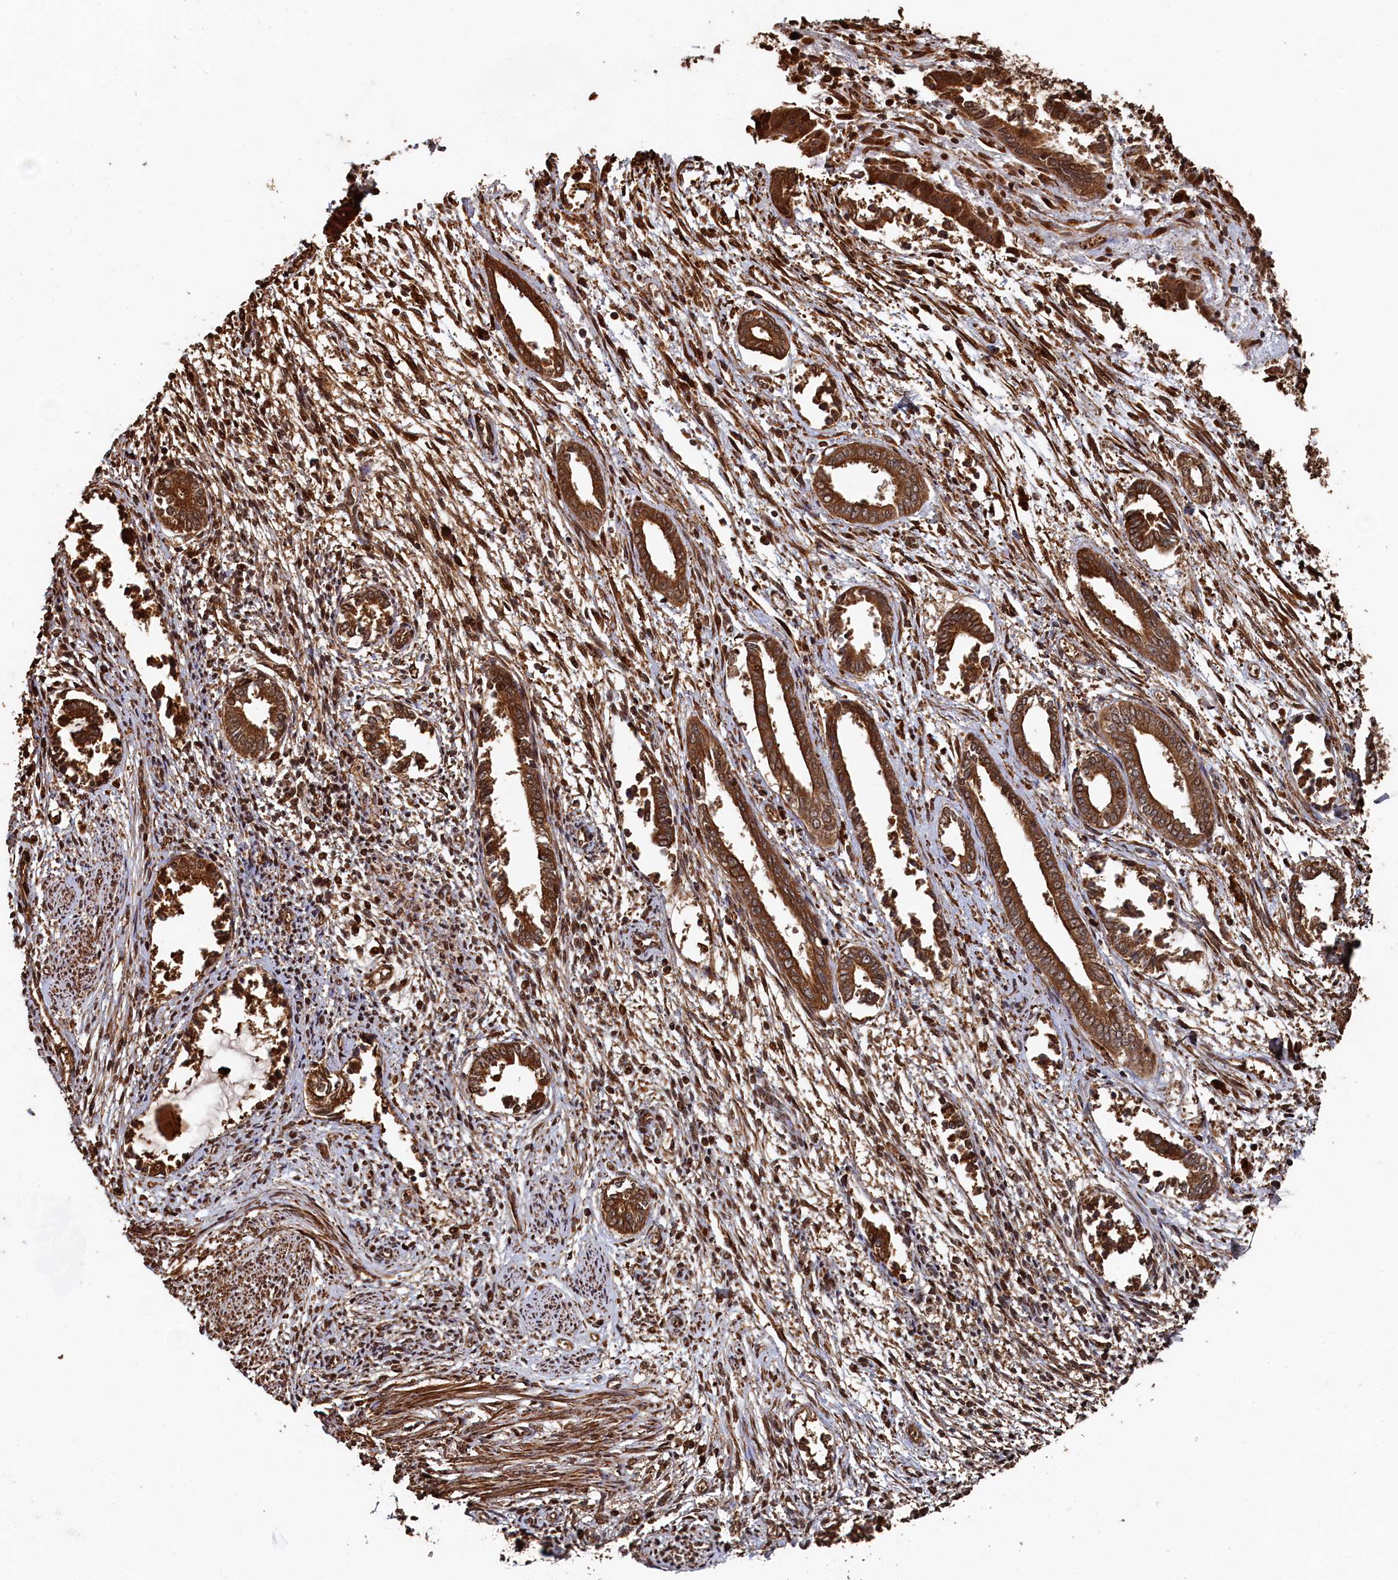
{"staining": {"intensity": "moderate", "quantity": ">75%", "location": "cytoplasmic/membranous"}, "tissue": "endometrium", "cell_type": "Cells in endometrial stroma", "image_type": "normal", "snomed": [{"axis": "morphology", "description": "Normal tissue, NOS"}, {"axis": "topography", "description": "Endometrium"}], "caption": "This micrograph shows IHC staining of benign endometrium, with medium moderate cytoplasmic/membranous expression in about >75% of cells in endometrial stroma.", "gene": "PIGN", "patient": {"sex": "female", "age": 56}}